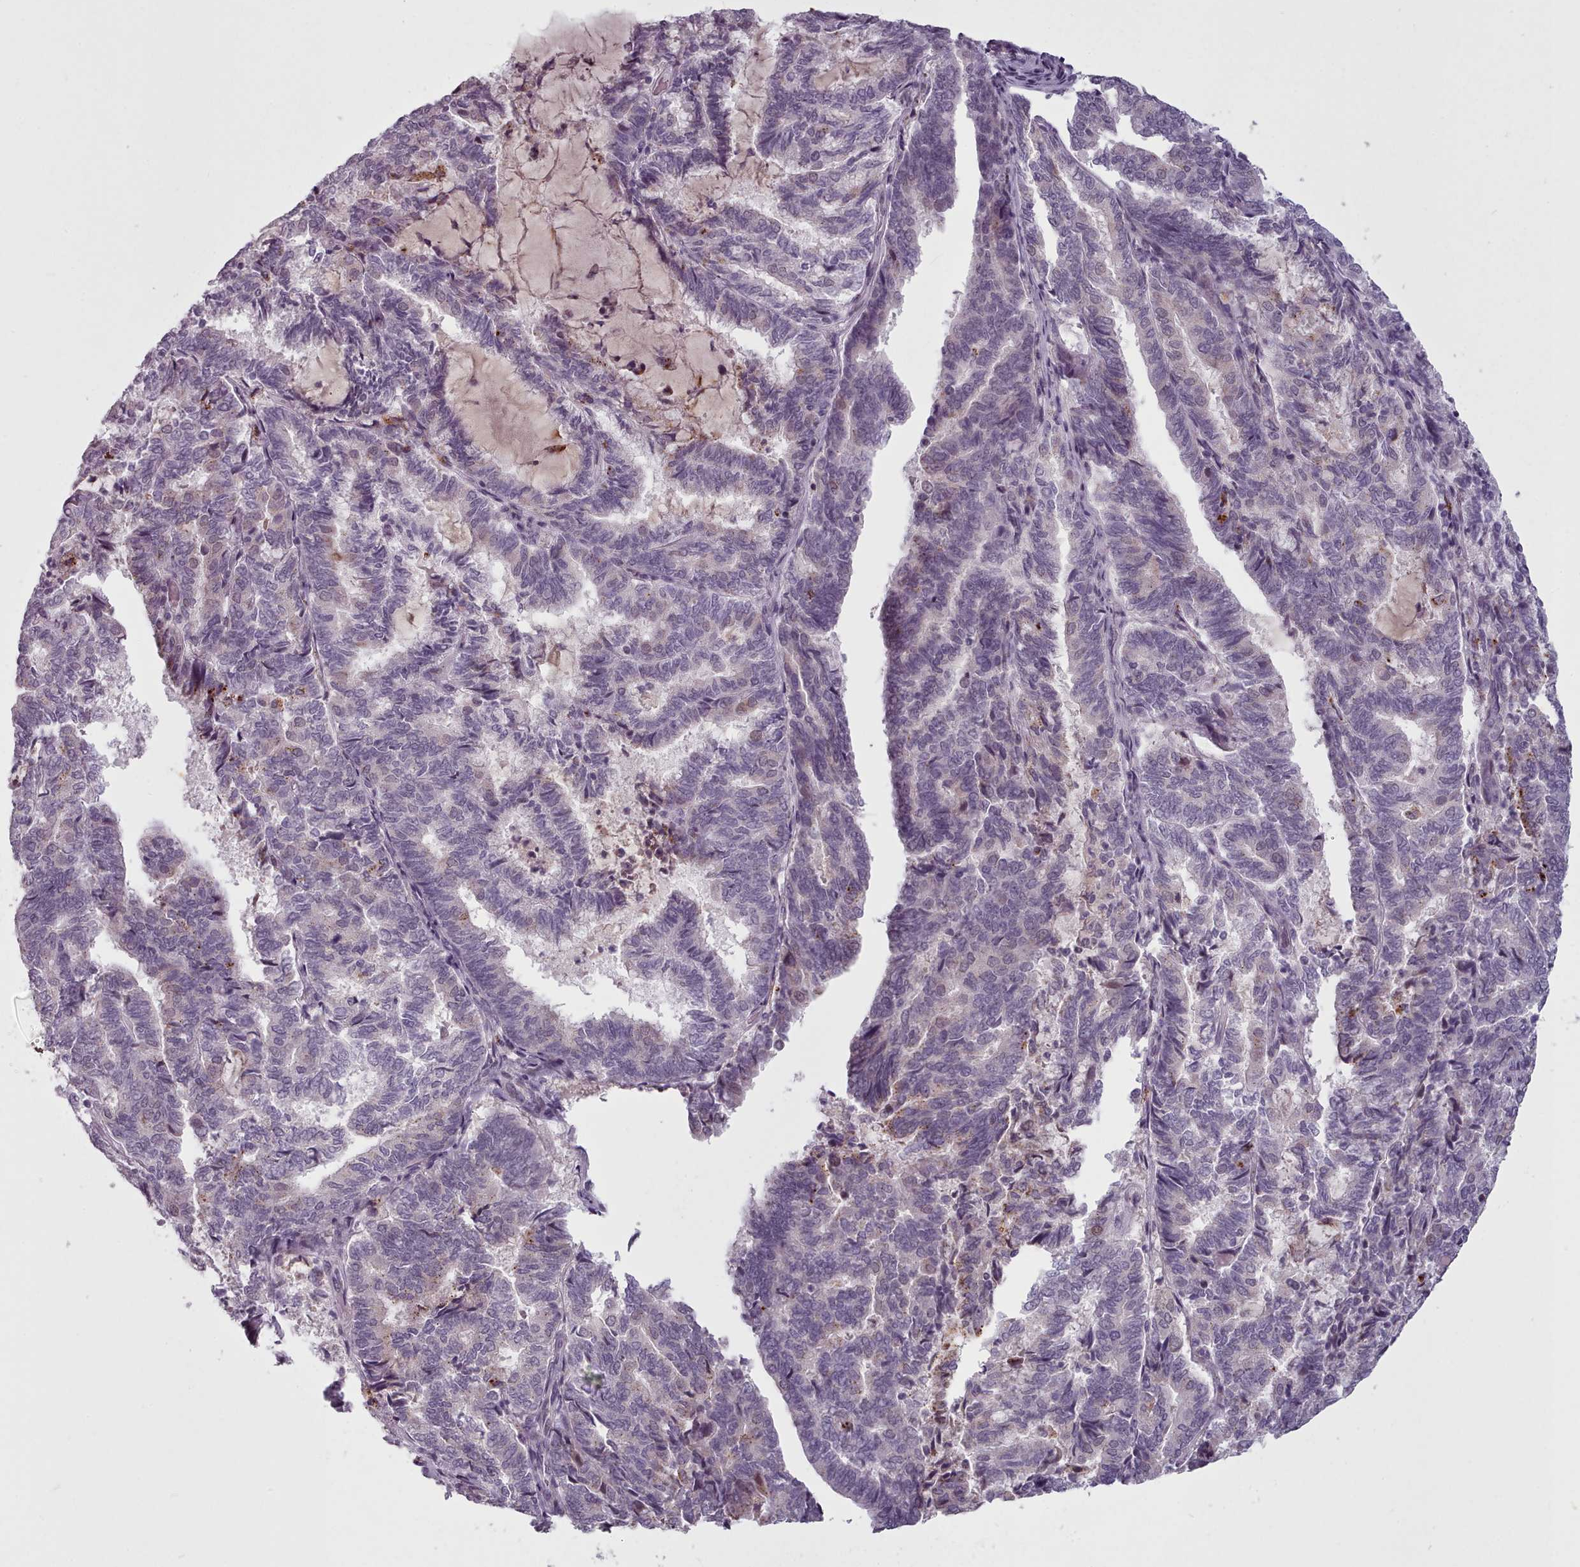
{"staining": {"intensity": "weak", "quantity": "<25%", "location": "cytoplasmic/membranous"}, "tissue": "endometrial cancer", "cell_type": "Tumor cells", "image_type": "cancer", "snomed": [{"axis": "morphology", "description": "Adenocarcinoma, NOS"}, {"axis": "topography", "description": "Endometrium"}], "caption": "Endometrial cancer (adenocarcinoma) was stained to show a protein in brown. There is no significant positivity in tumor cells.", "gene": "PBX4", "patient": {"sex": "female", "age": 80}}